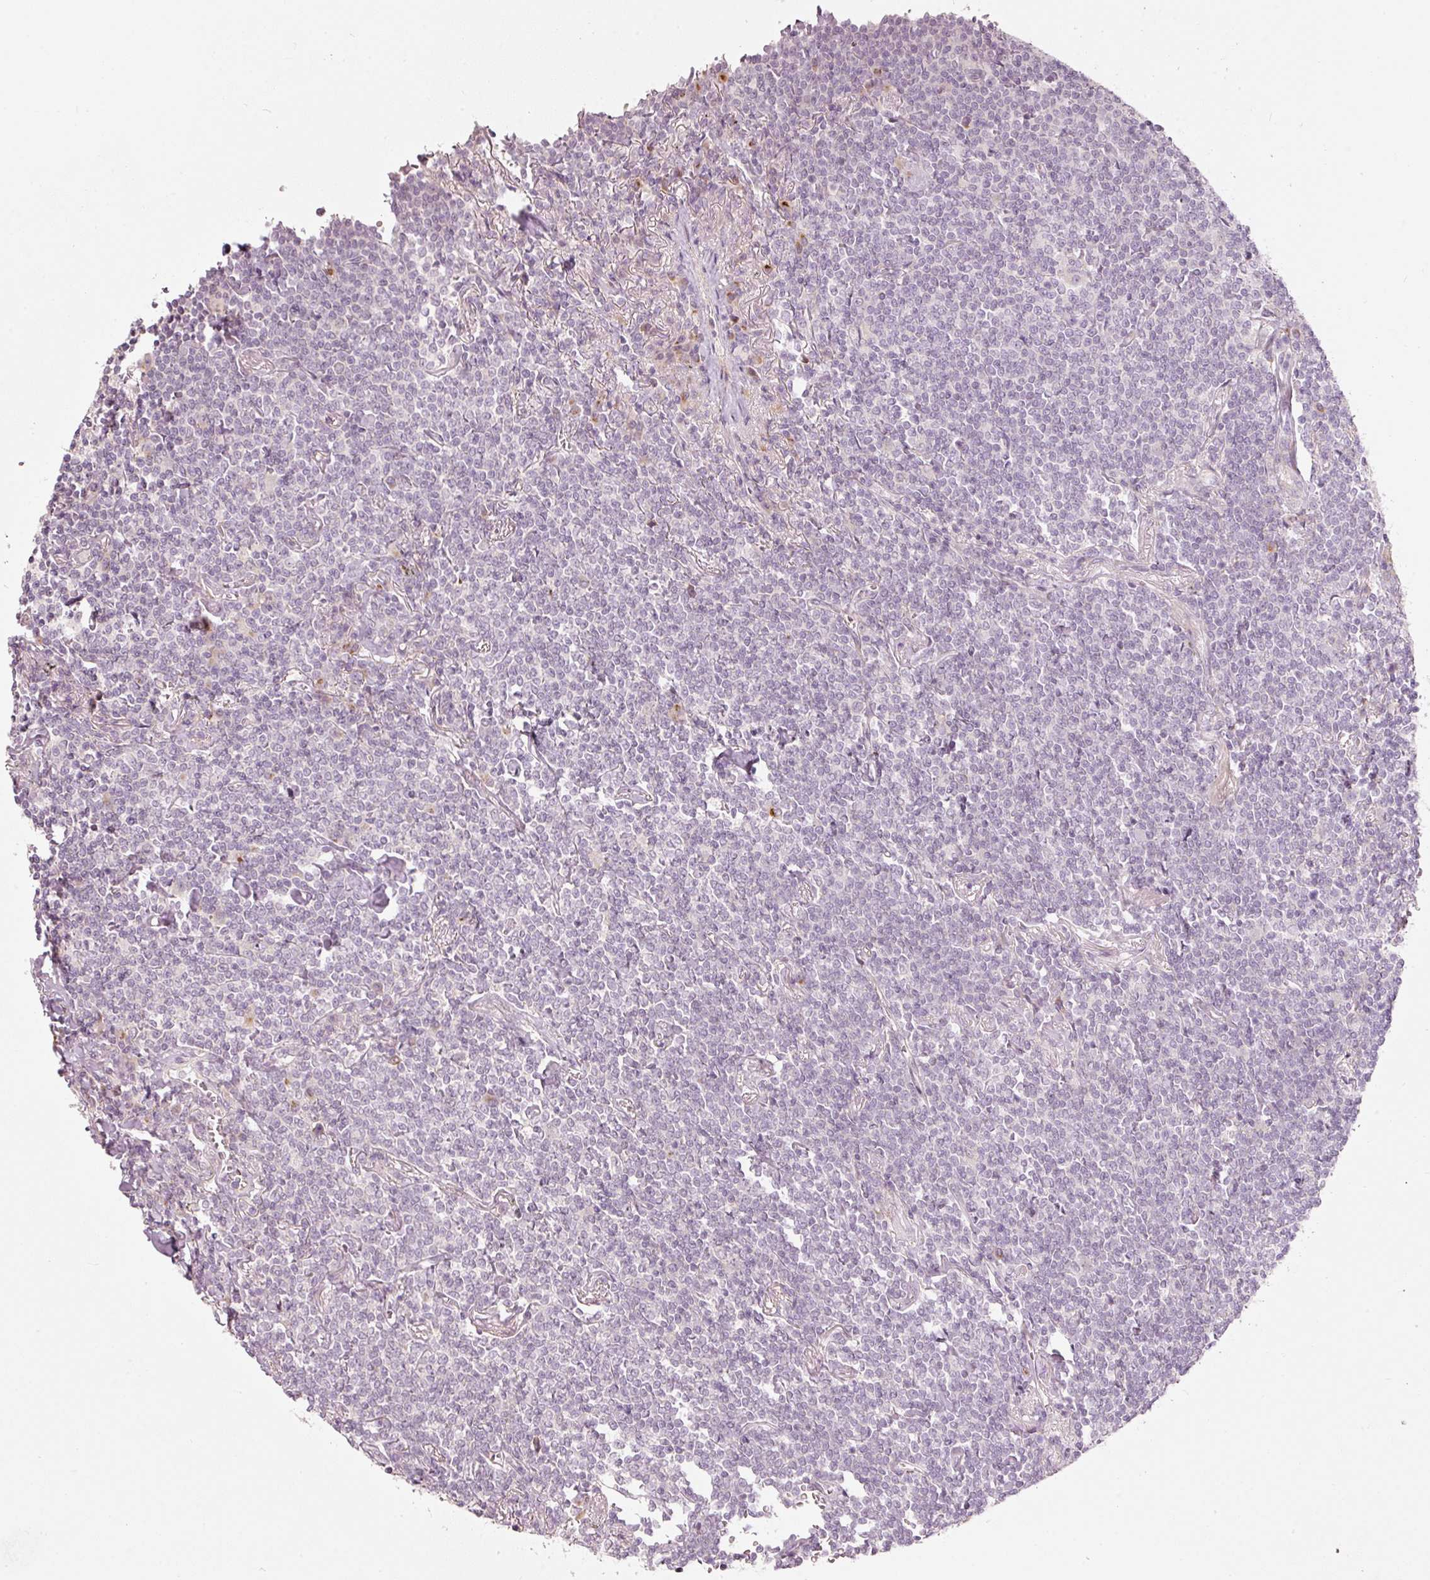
{"staining": {"intensity": "negative", "quantity": "none", "location": "none"}, "tissue": "lymphoma", "cell_type": "Tumor cells", "image_type": "cancer", "snomed": [{"axis": "morphology", "description": "Malignant lymphoma, non-Hodgkin's type, Low grade"}, {"axis": "topography", "description": "Lung"}], "caption": "The micrograph displays no staining of tumor cells in low-grade malignant lymphoma, non-Hodgkin's type. (Brightfield microscopy of DAB (3,3'-diaminobenzidine) IHC at high magnification).", "gene": "SLC20A1", "patient": {"sex": "female", "age": 71}}